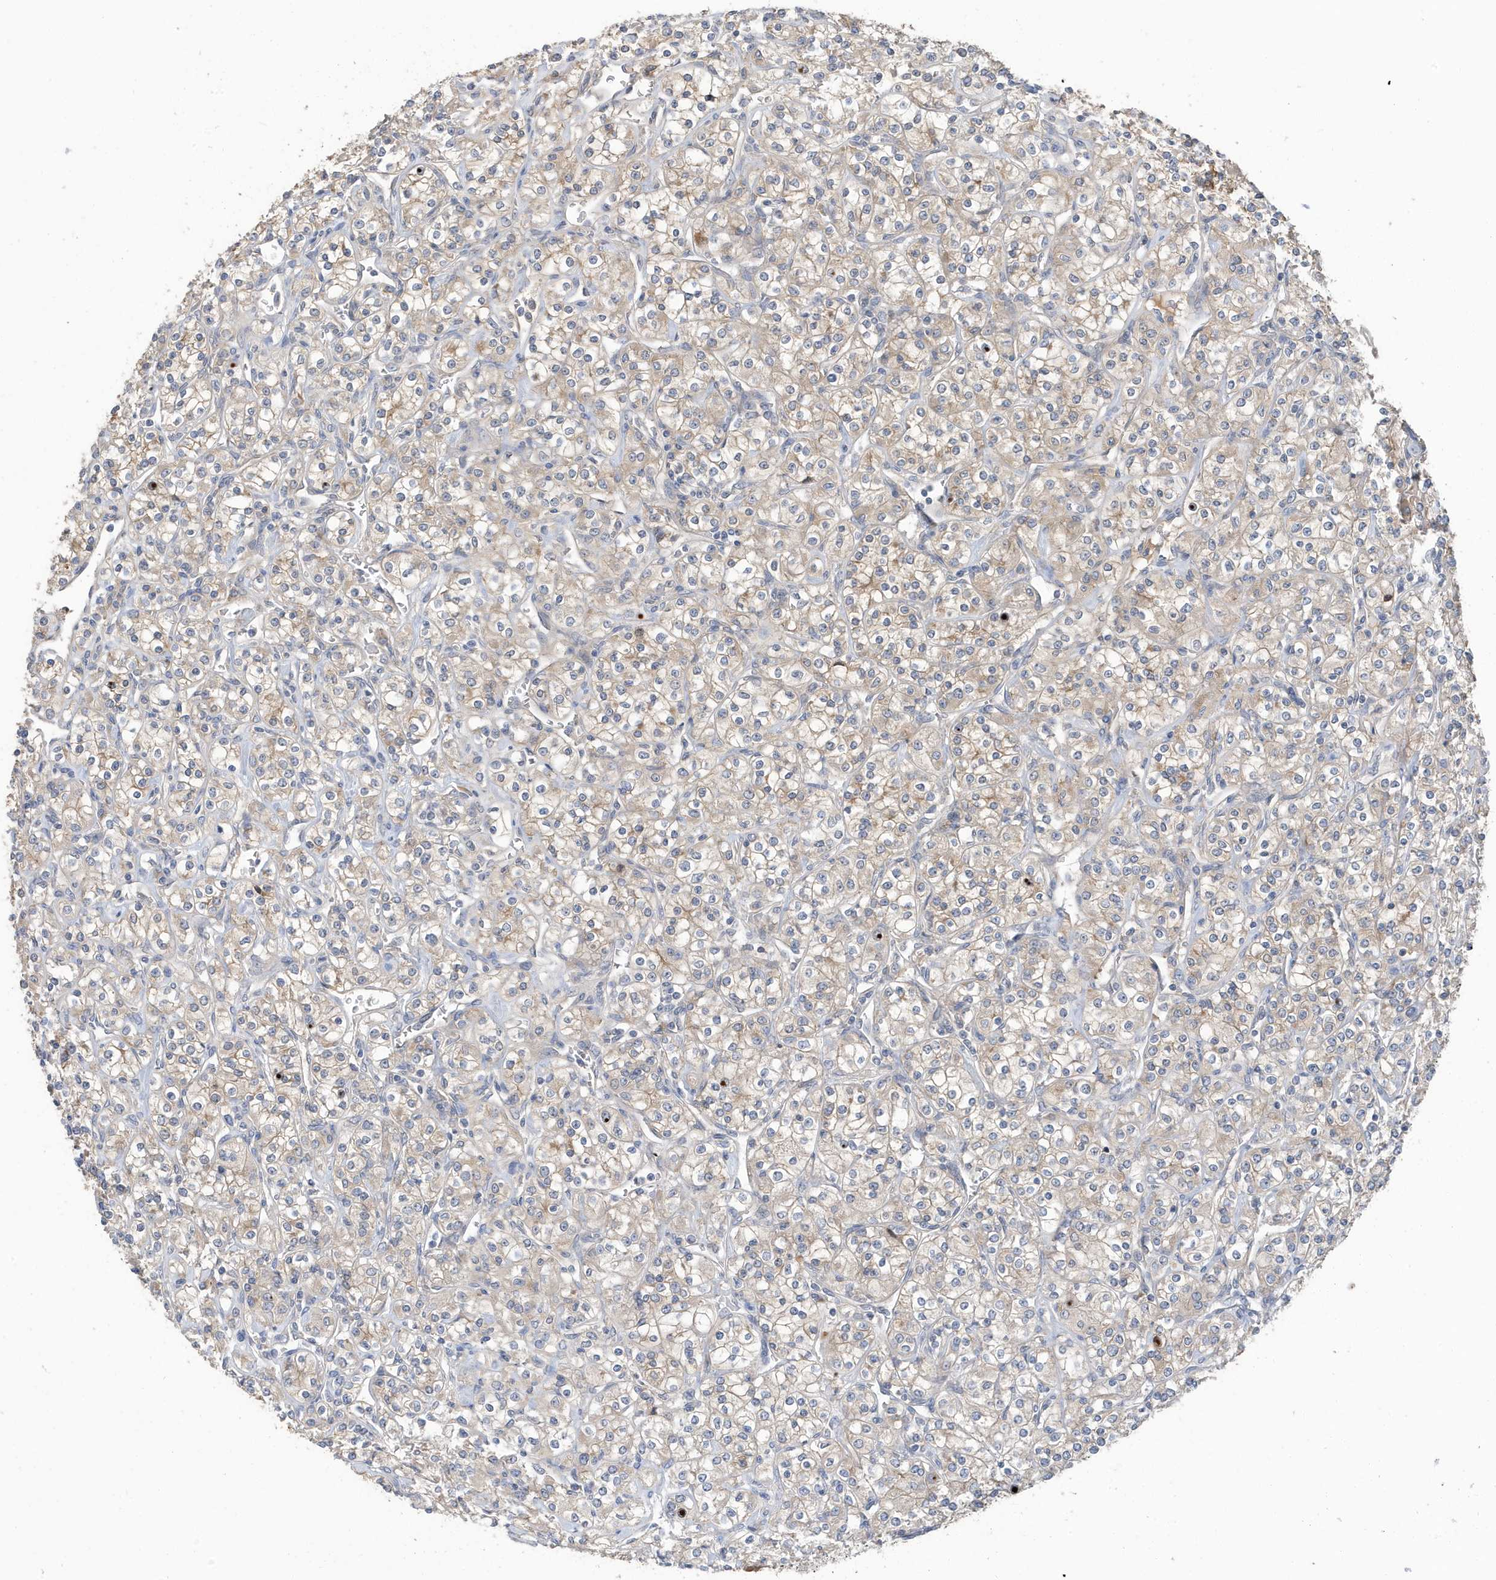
{"staining": {"intensity": "weak", "quantity": "25%-75%", "location": "cytoplasmic/membranous"}, "tissue": "renal cancer", "cell_type": "Tumor cells", "image_type": "cancer", "snomed": [{"axis": "morphology", "description": "Adenocarcinoma, NOS"}, {"axis": "topography", "description": "Kidney"}], "caption": "The histopathology image demonstrates staining of adenocarcinoma (renal), revealing weak cytoplasmic/membranous protein staining (brown color) within tumor cells.", "gene": "LAPTM4A", "patient": {"sex": "male", "age": 77}}